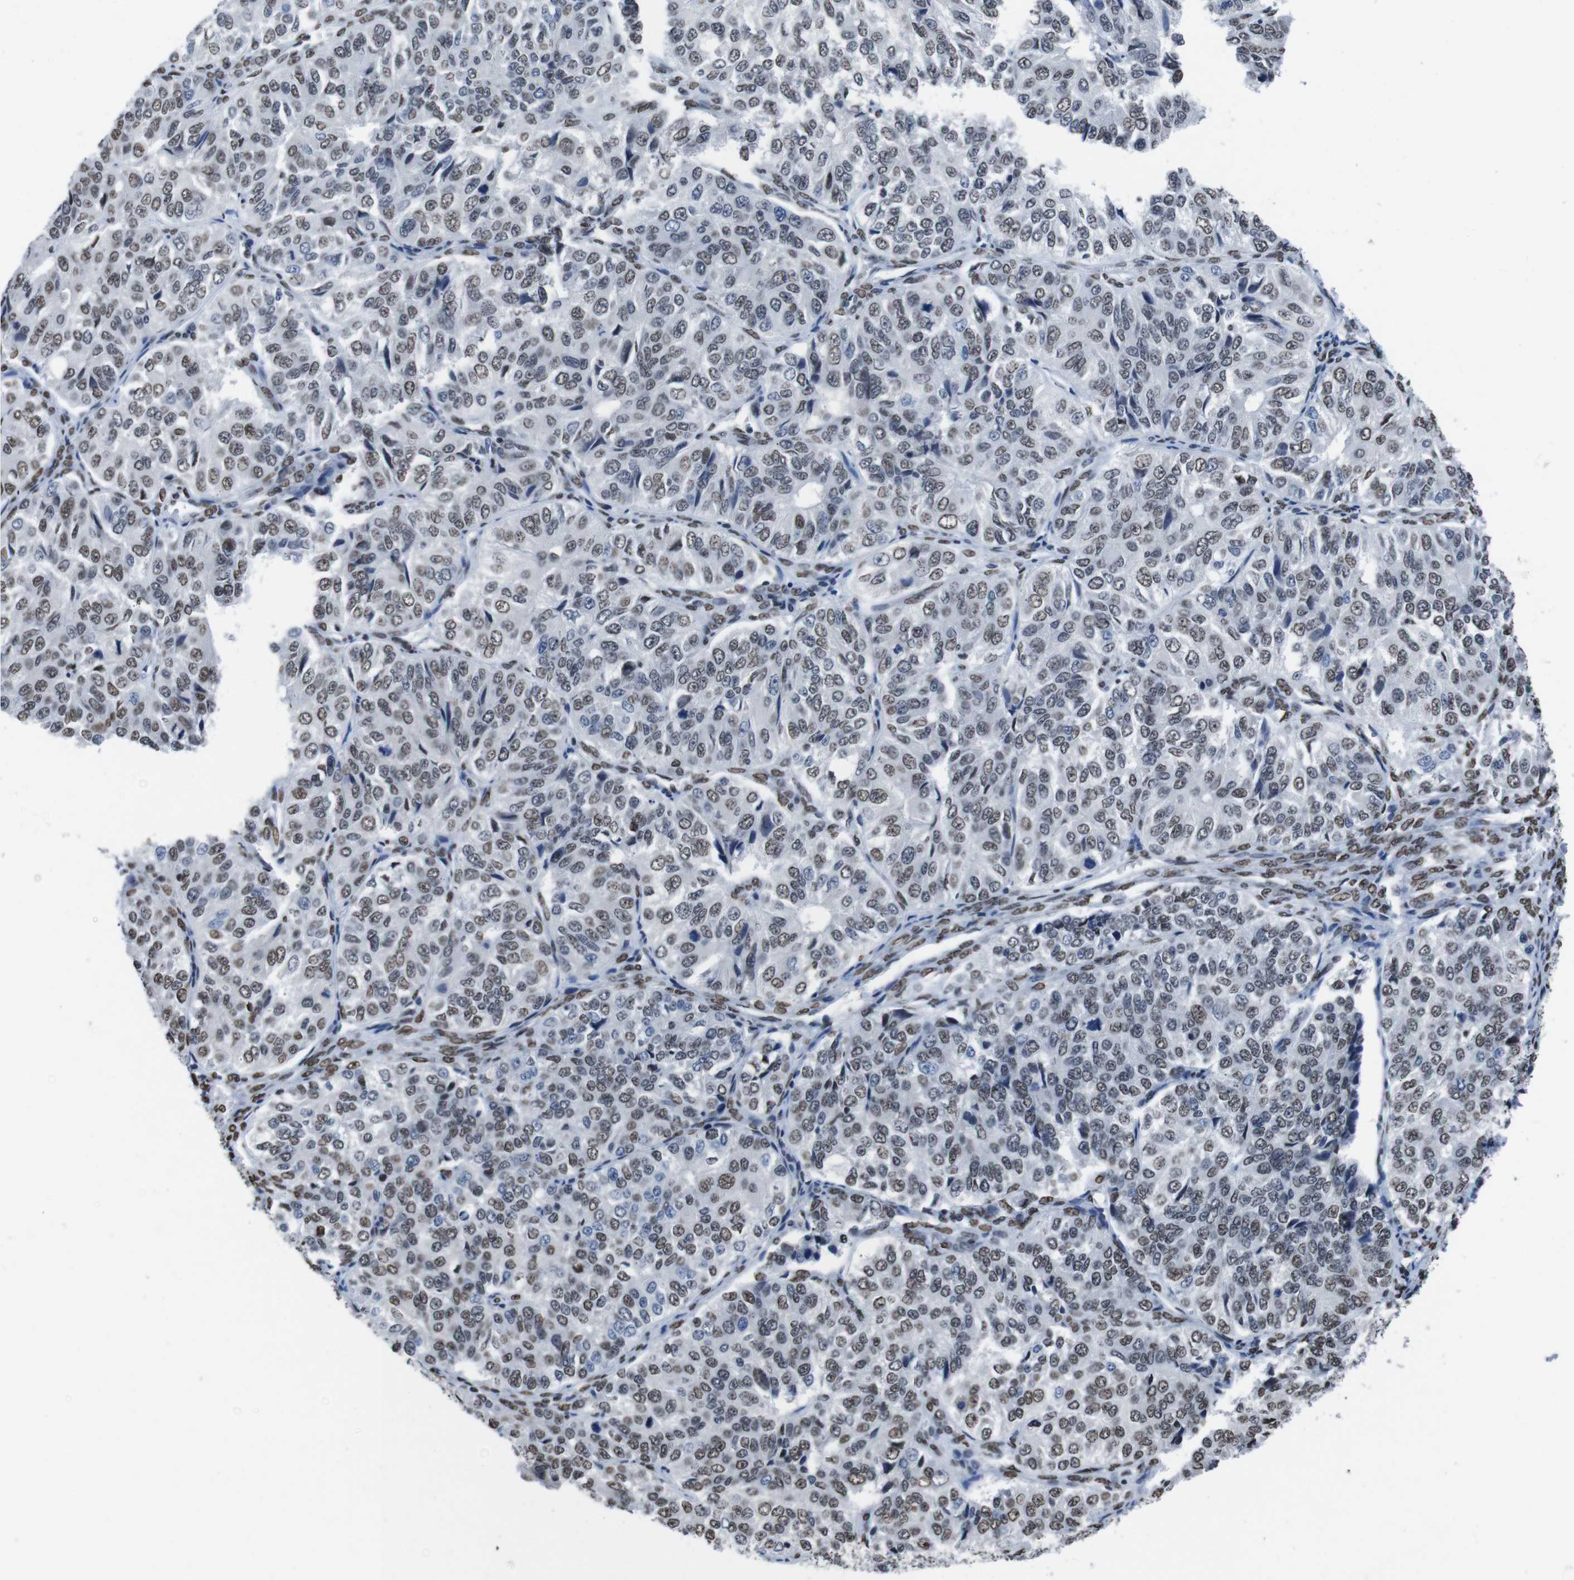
{"staining": {"intensity": "weak", "quantity": ">75%", "location": "nuclear"}, "tissue": "ovarian cancer", "cell_type": "Tumor cells", "image_type": "cancer", "snomed": [{"axis": "morphology", "description": "Carcinoma, endometroid"}, {"axis": "topography", "description": "Ovary"}], "caption": "Protein expression analysis of human ovarian cancer reveals weak nuclear positivity in approximately >75% of tumor cells.", "gene": "PIP4P2", "patient": {"sex": "female", "age": 51}}